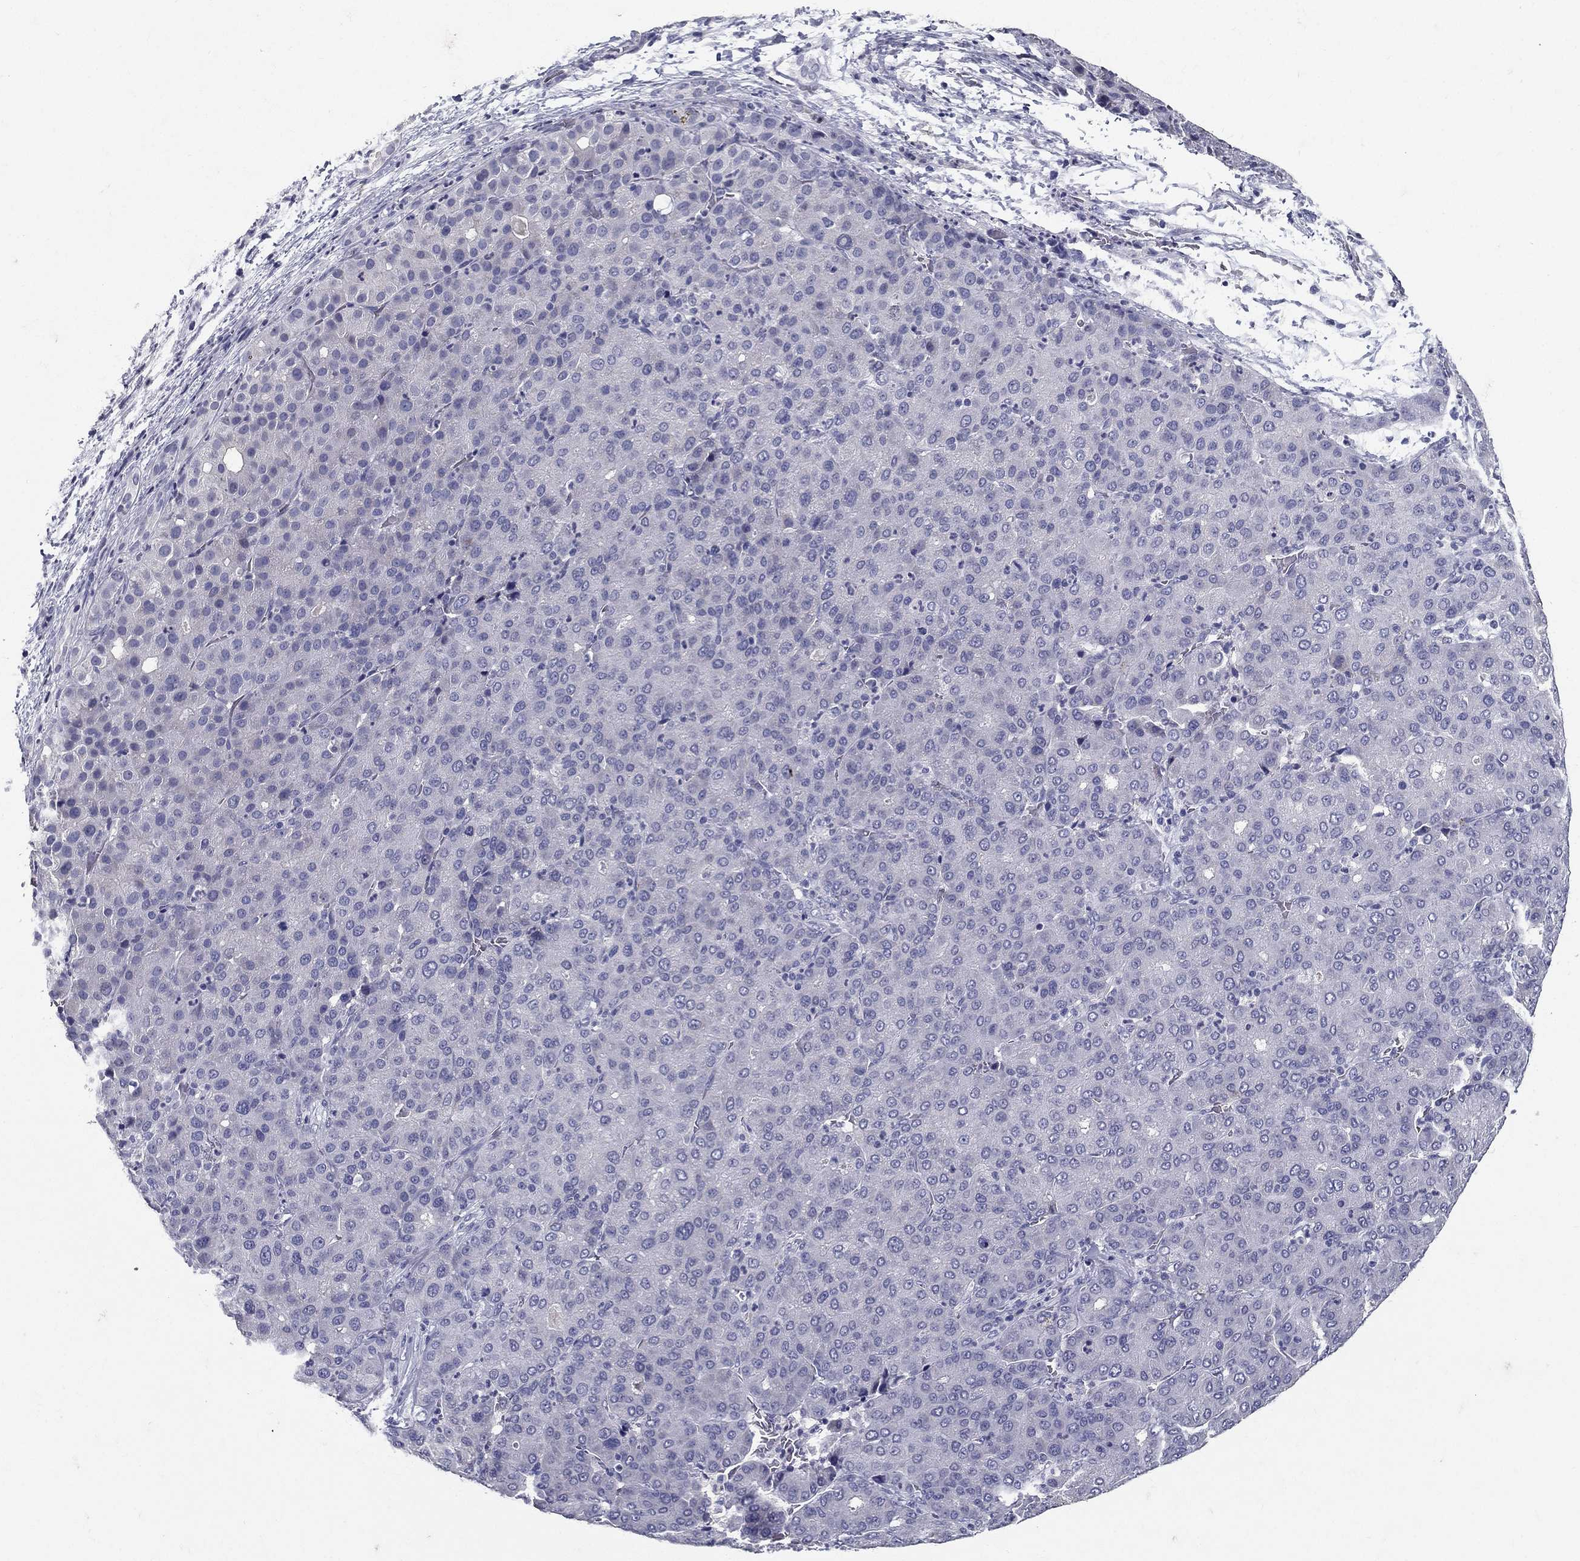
{"staining": {"intensity": "negative", "quantity": "none", "location": "none"}, "tissue": "liver cancer", "cell_type": "Tumor cells", "image_type": "cancer", "snomed": [{"axis": "morphology", "description": "Carcinoma, Hepatocellular, NOS"}, {"axis": "topography", "description": "Liver"}], "caption": "This is an immunohistochemistry image of human liver cancer. There is no expression in tumor cells.", "gene": "POMC", "patient": {"sex": "male", "age": 65}}